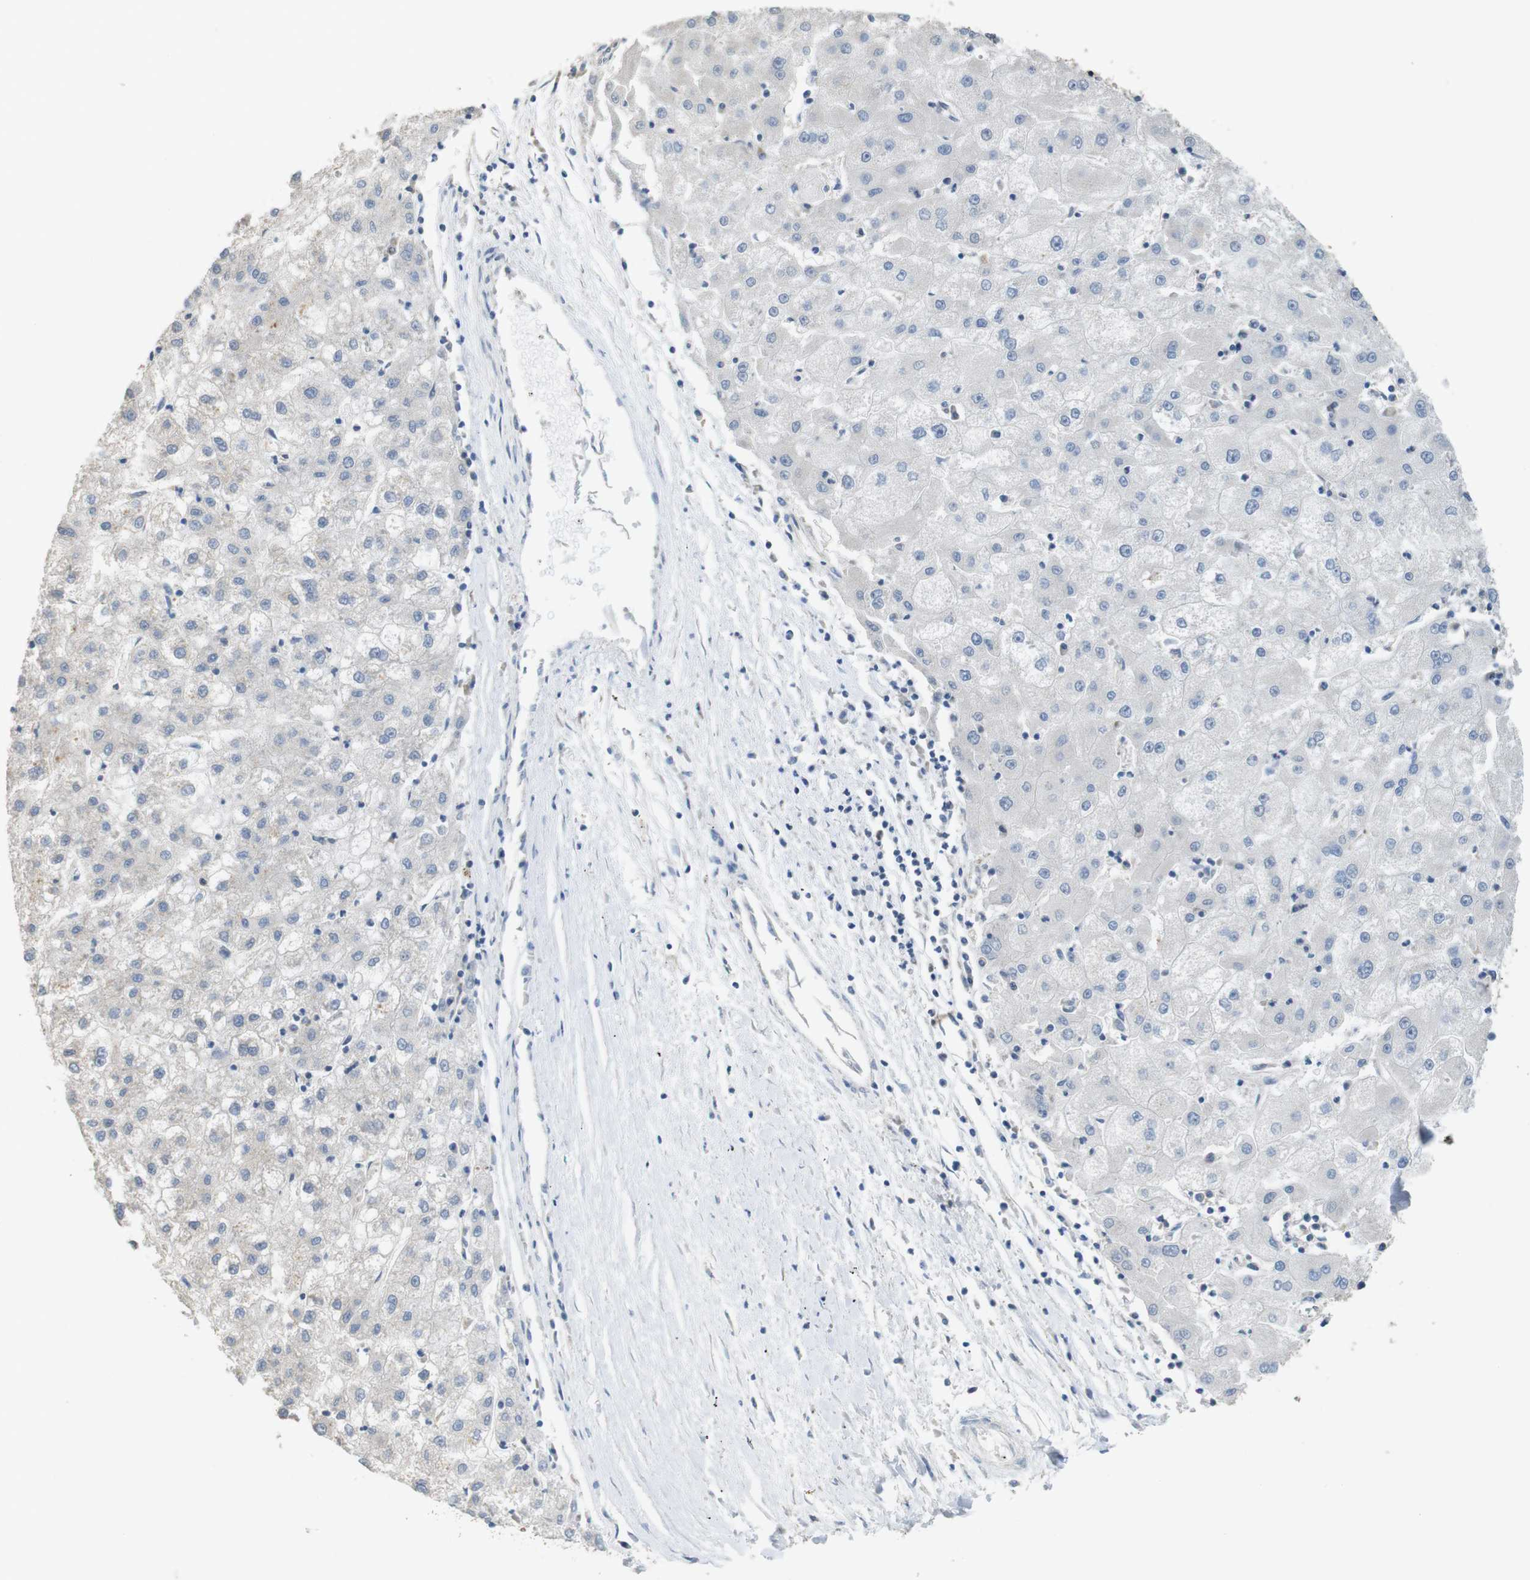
{"staining": {"intensity": "negative", "quantity": "none", "location": "none"}, "tissue": "liver cancer", "cell_type": "Tumor cells", "image_type": "cancer", "snomed": [{"axis": "morphology", "description": "Carcinoma, Hepatocellular, NOS"}, {"axis": "topography", "description": "Liver"}], "caption": "A micrograph of human liver hepatocellular carcinoma is negative for staining in tumor cells. Nuclei are stained in blue.", "gene": "CALHM2", "patient": {"sex": "male", "age": 72}}